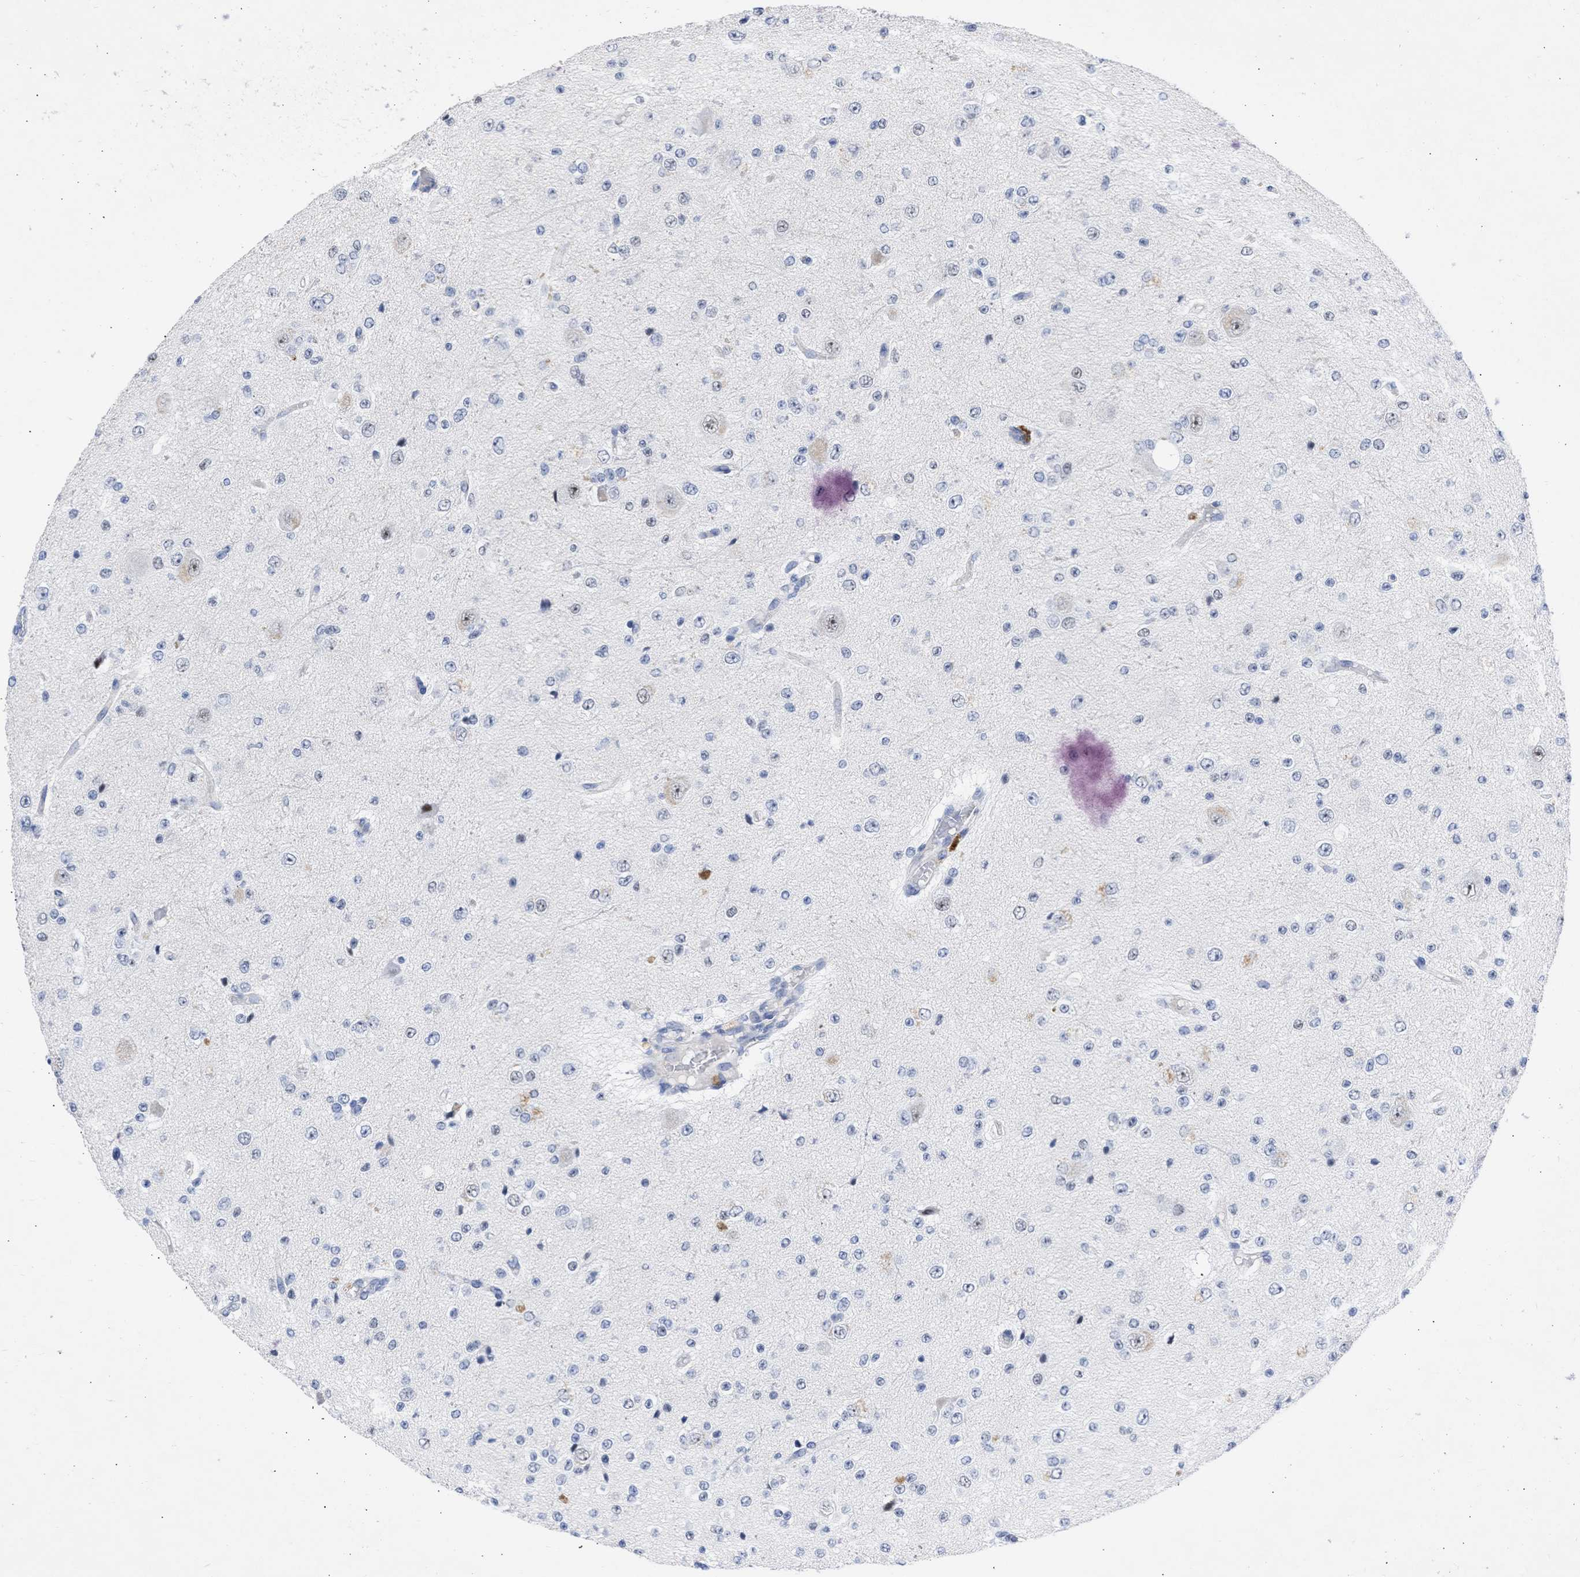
{"staining": {"intensity": "negative", "quantity": "none", "location": "none"}, "tissue": "glioma", "cell_type": "Tumor cells", "image_type": "cancer", "snomed": [{"axis": "morphology", "description": "Glioma, malignant, High grade"}, {"axis": "topography", "description": "pancreas cauda"}], "caption": "Immunohistochemistry histopathology image of human glioma stained for a protein (brown), which shows no positivity in tumor cells. Brightfield microscopy of IHC stained with DAB (3,3'-diaminobenzidine) (brown) and hematoxylin (blue), captured at high magnification.", "gene": "DDX41", "patient": {"sex": "male", "age": 60}}